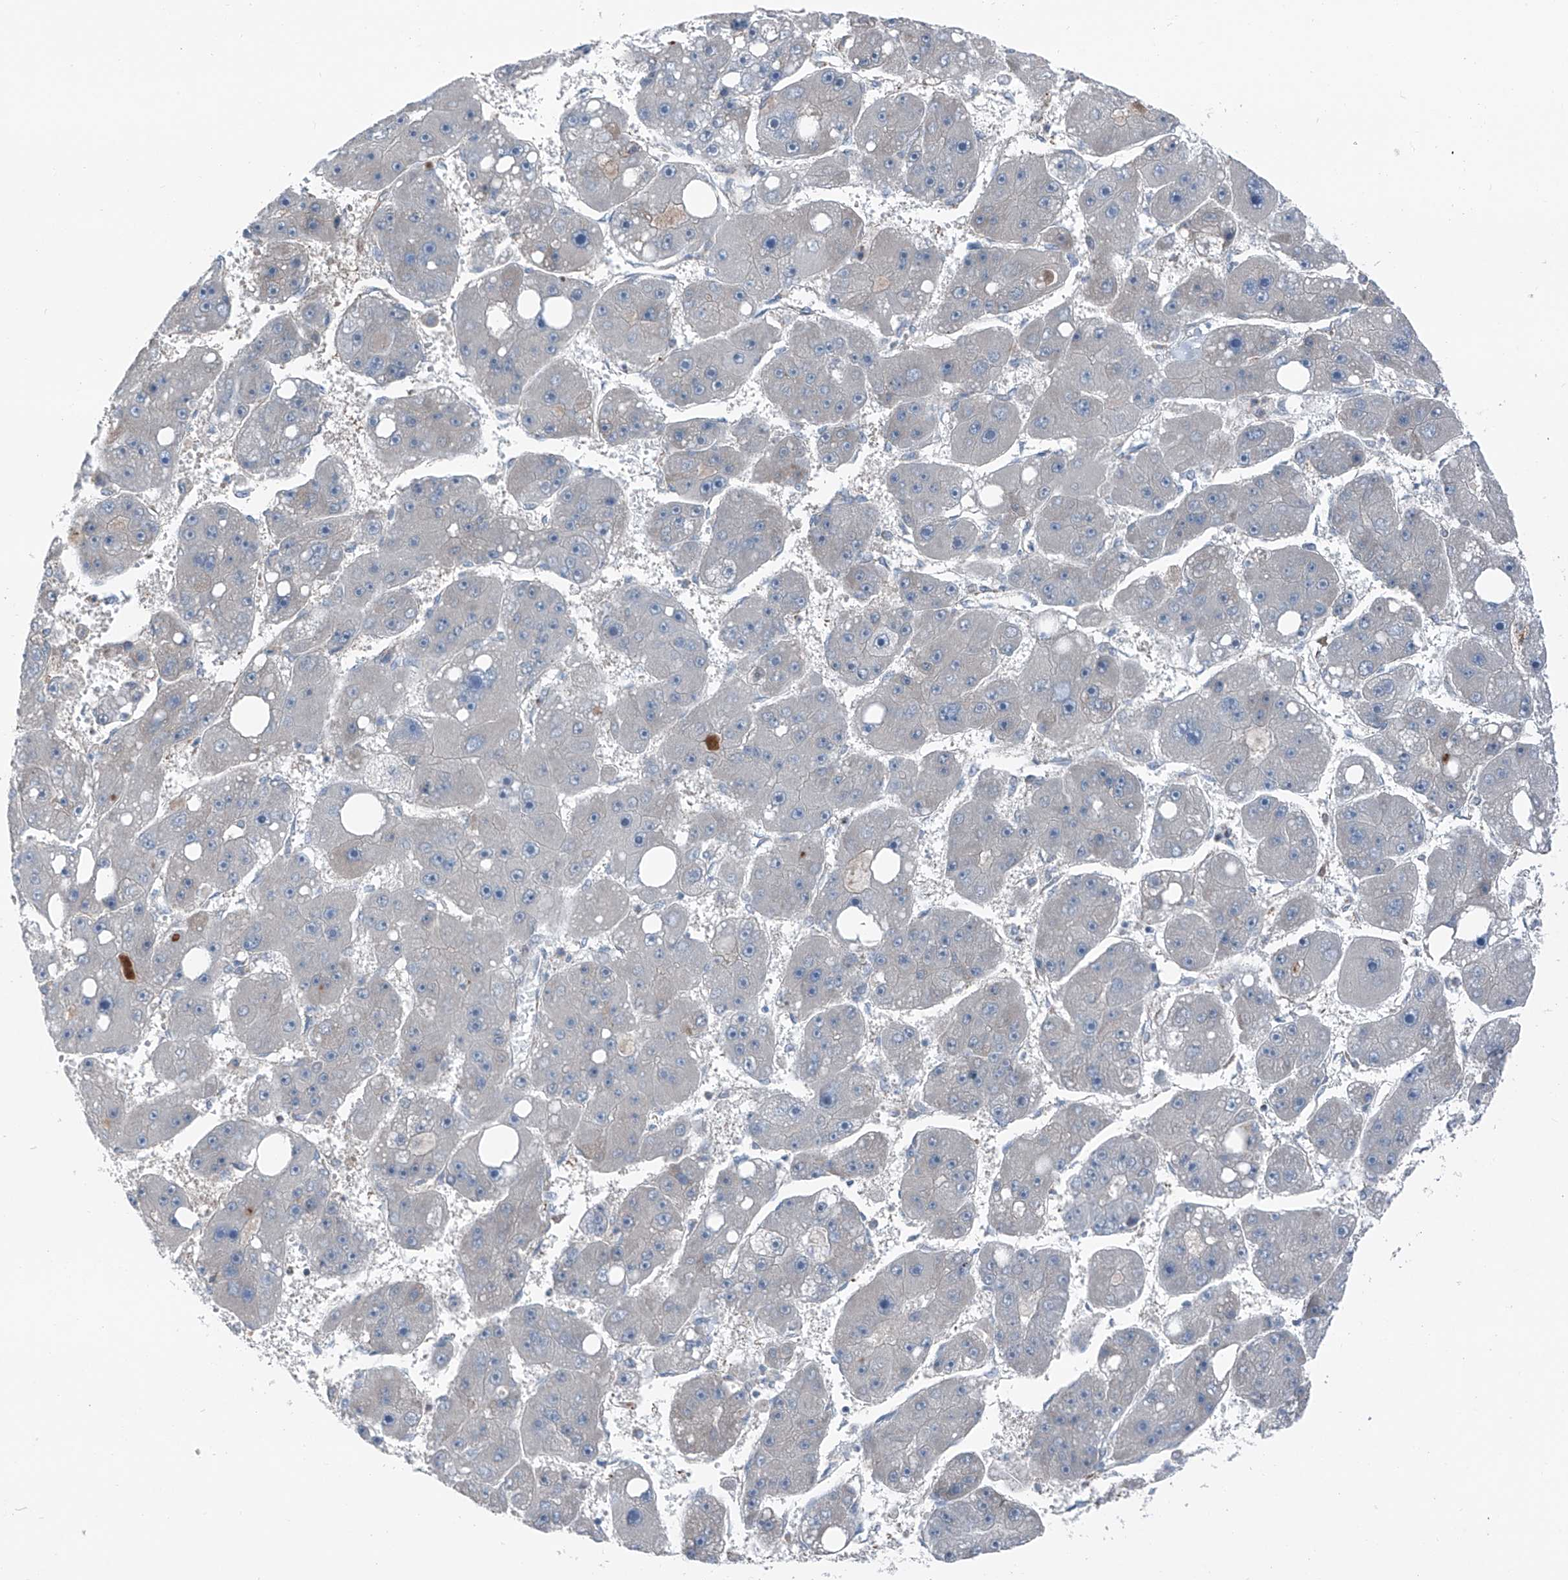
{"staining": {"intensity": "negative", "quantity": "none", "location": "none"}, "tissue": "liver cancer", "cell_type": "Tumor cells", "image_type": "cancer", "snomed": [{"axis": "morphology", "description": "Carcinoma, Hepatocellular, NOS"}, {"axis": "topography", "description": "Liver"}], "caption": "Micrograph shows no significant protein positivity in tumor cells of liver cancer (hepatocellular carcinoma).", "gene": "HSPB11", "patient": {"sex": "female", "age": 61}}